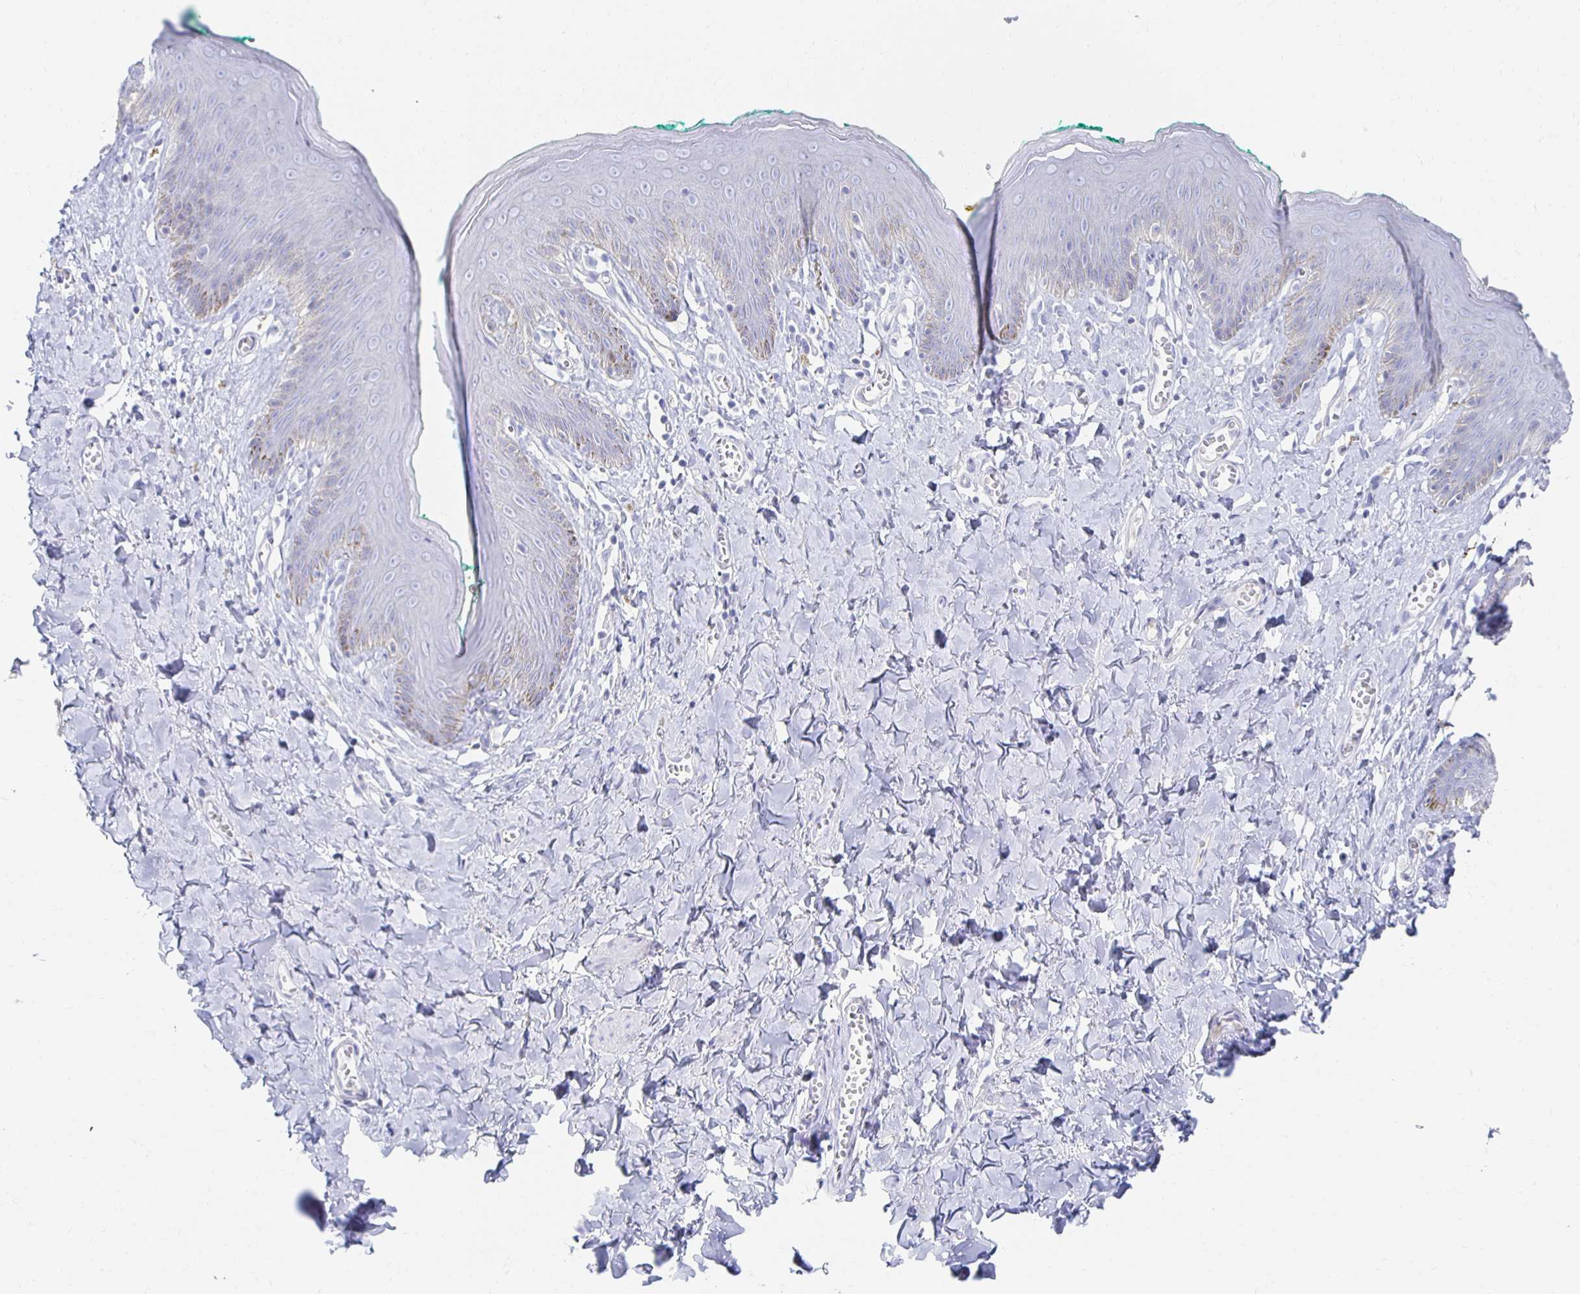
{"staining": {"intensity": "negative", "quantity": "none", "location": "none"}, "tissue": "skin", "cell_type": "Epidermal cells", "image_type": "normal", "snomed": [{"axis": "morphology", "description": "Normal tissue, NOS"}, {"axis": "topography", "description": "Vulva"}, {"axis": "topography", "description": "Peripheral nerve tissue"}], "caption": "High power microscopy photomicrograph of an immunohistochemistry (IHC) photomicrograph of benign skin, revealing no significant positivity in epidermal cells.", "gene": "PRDM7", "patient": {"sex": "female", "age": 66}}